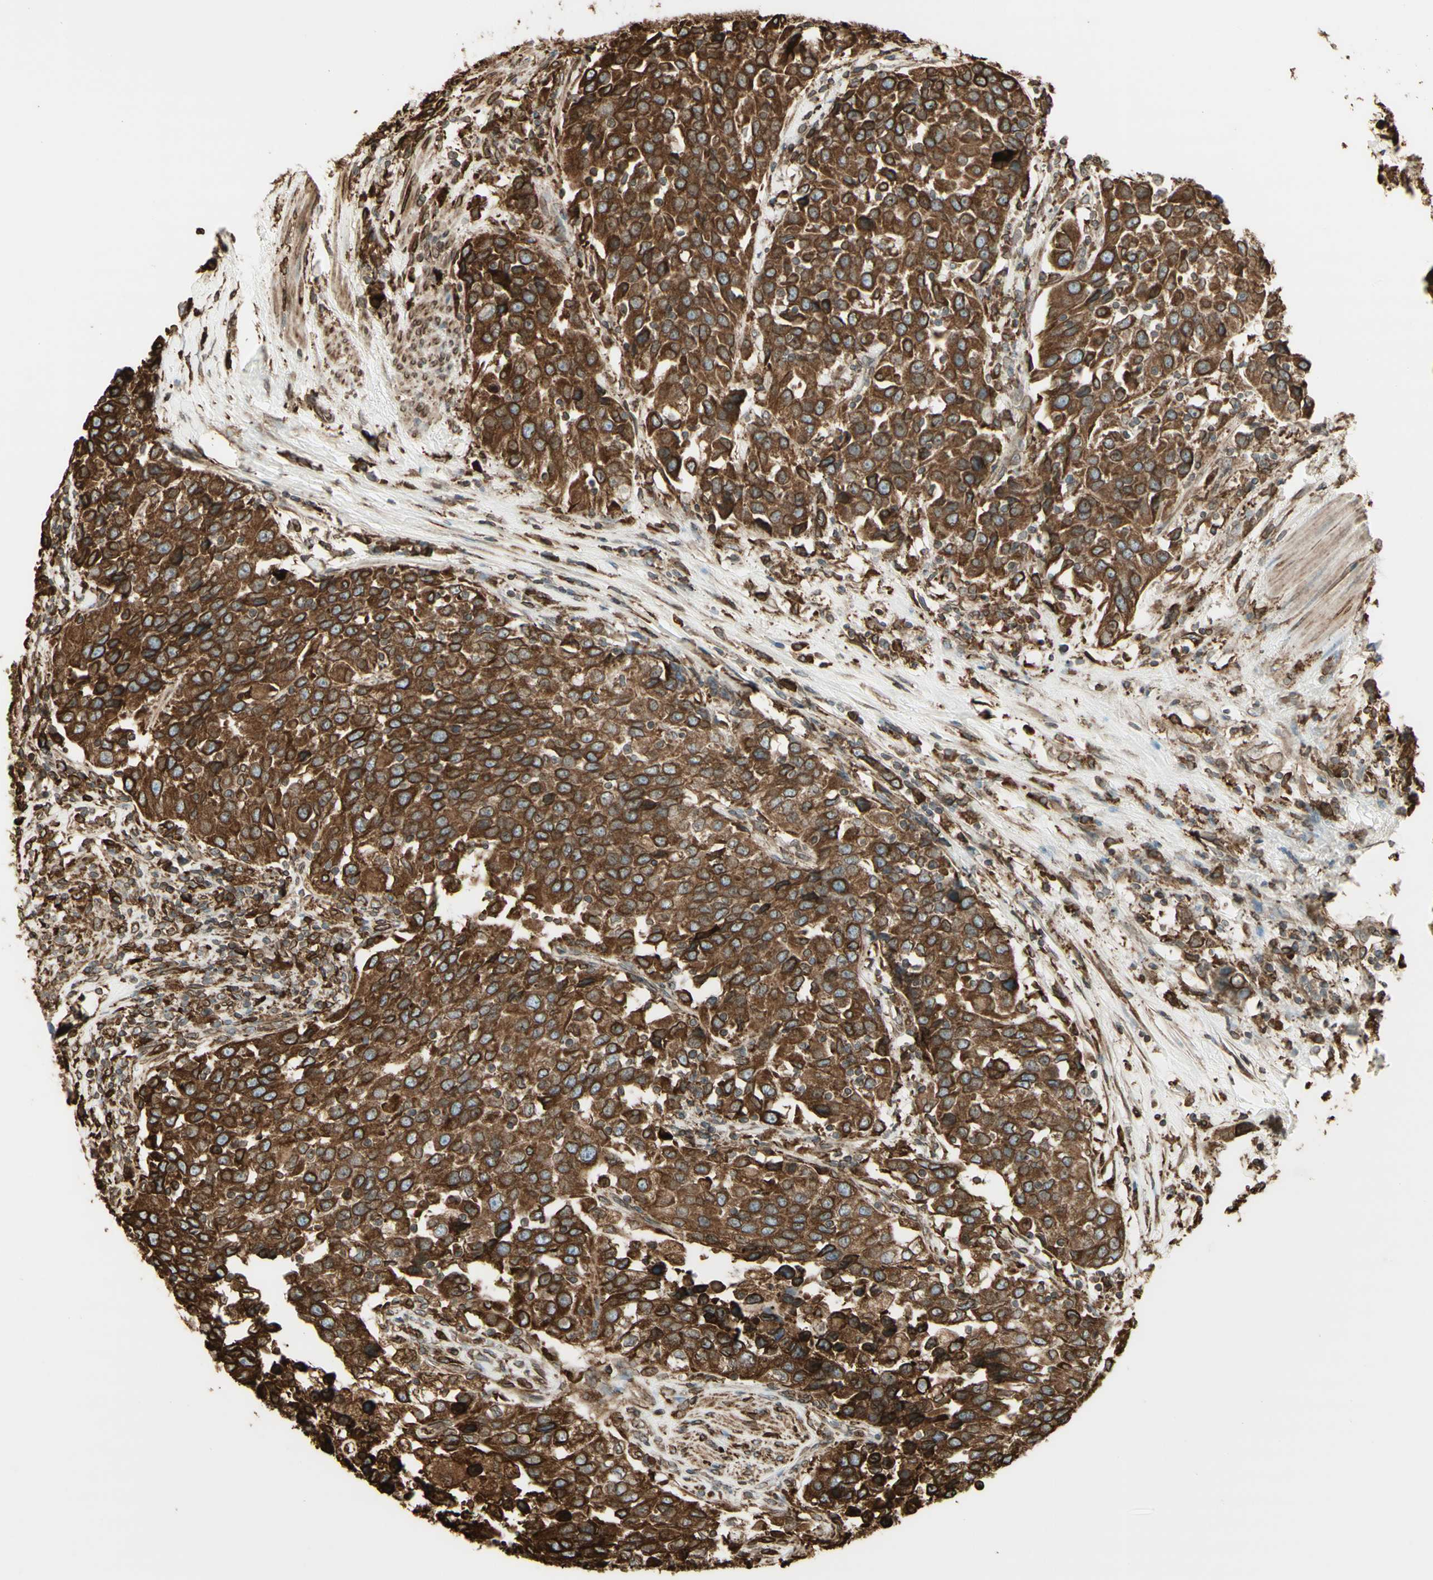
{"staining": {"intensity": "strong", "quantity": ">75%", "location": "cytoplasmic/membranous"}, "tissue": "urothelial cancer", "cell_type": "Tumor cells", "image_type": "cancer", "snomed": [{"axis": "morphology", "description": "Urothelial carcinoma, High grade"}, {"axis": "topography", "description": "Urinary bladder"}], "caption": "Immunohistochemical staining of human high-grade urothelial carcinoma shows high levels of strong cytoplasmic/membranous positivity in about >75% of tumor cells. (brown staining indicates protein expression, while blue staining denotes nuclei).", "gene": "CANX", "patient": {"sex": "female", "age": 80}}